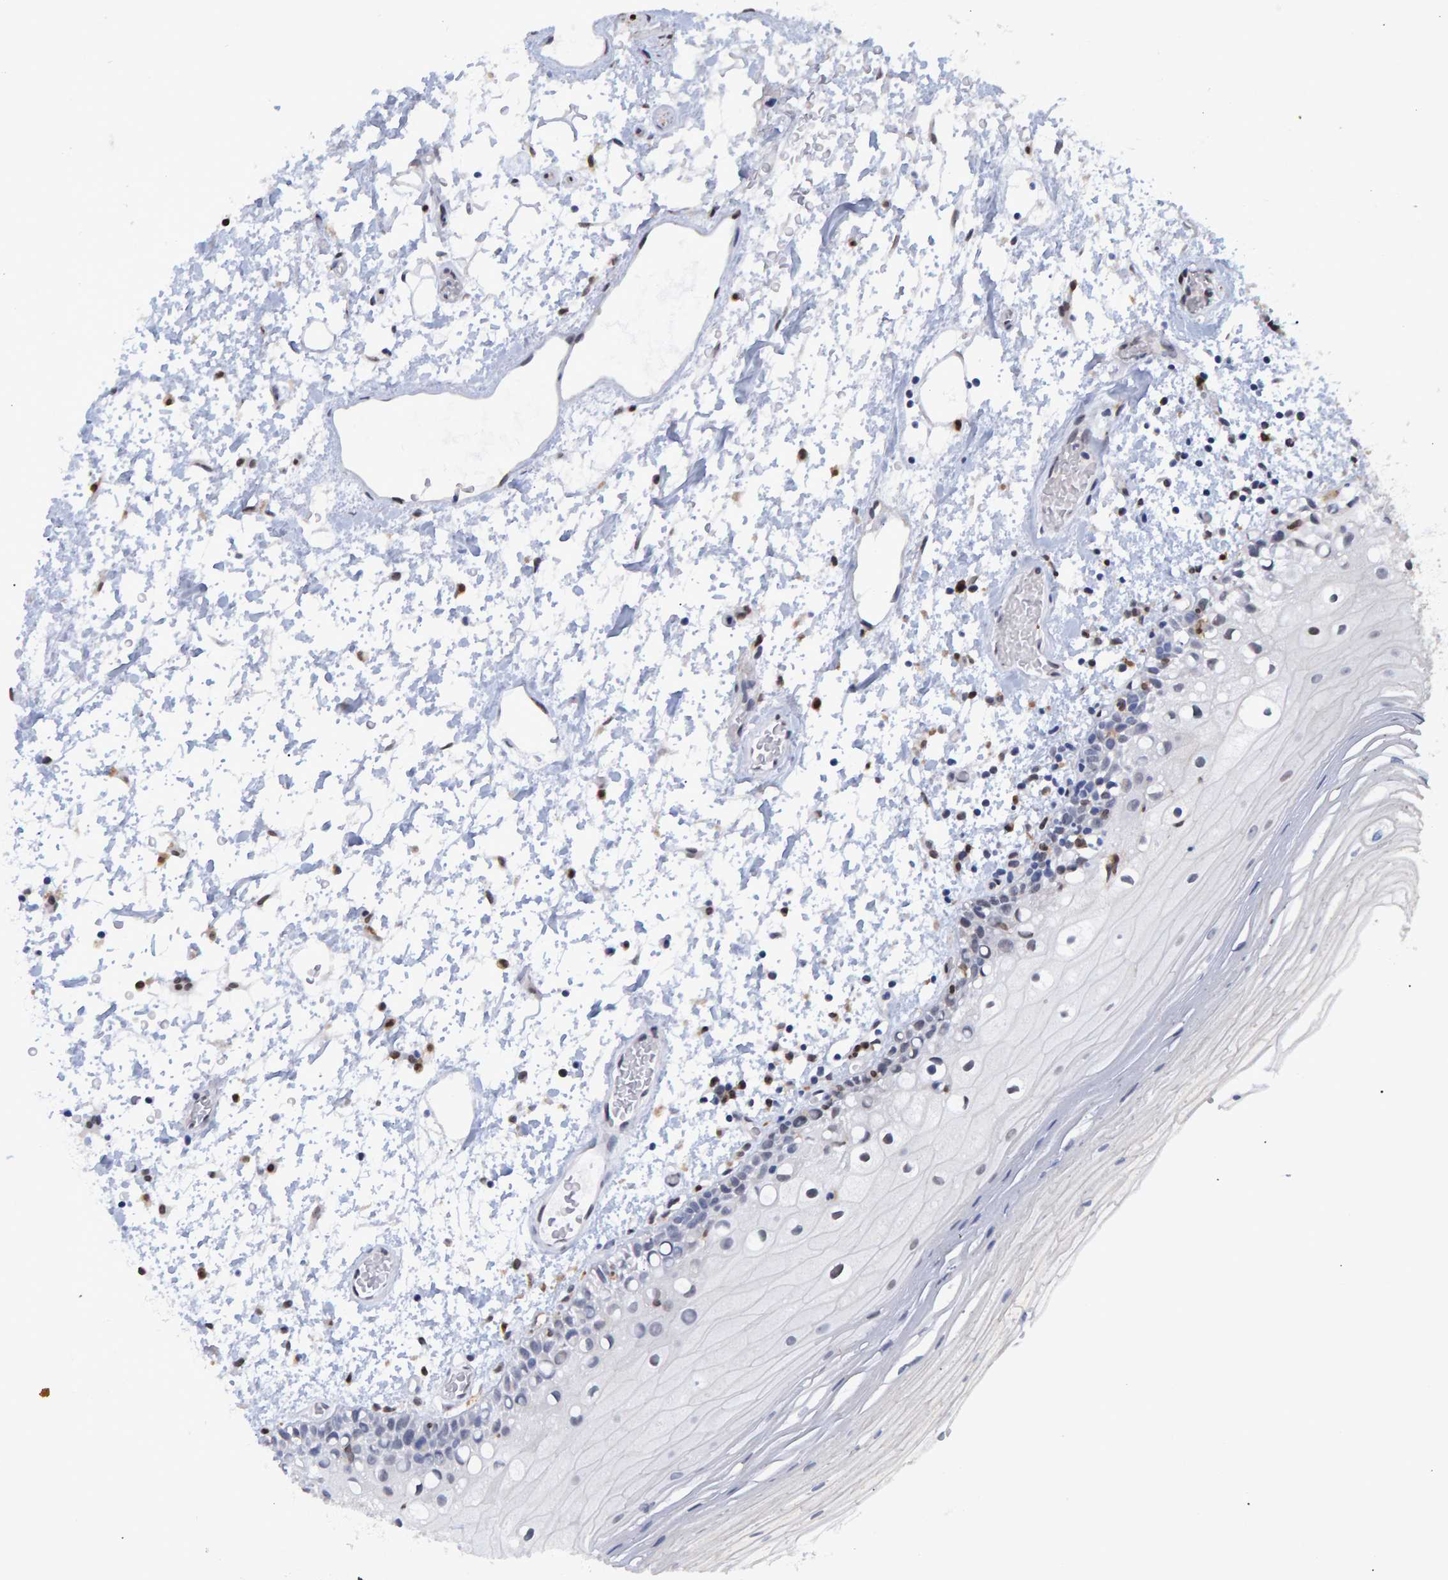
{"staining": {"intensity": "negative", "quantity": "none", "location": "none"}, "tissue": "oral mucosa", "cell_type": "Squamous epithelial cells", "image_type": "normal", "snomed": [{"axis": "morphology", "description": "Normal tissue, NOS"}, {"axis": "topography", "description": "Oral tissue"}], "caption": "Immunohistochemistry photomicrograph of normal human oral mucosa stained for a protein (brown), which demonstrates no staining in squamous epithelial cells. (Immunohistochemistry, brightfield microscopy, high magnification).", "gene": "QKI", "patient": {"sex": "male", "age": 52}}